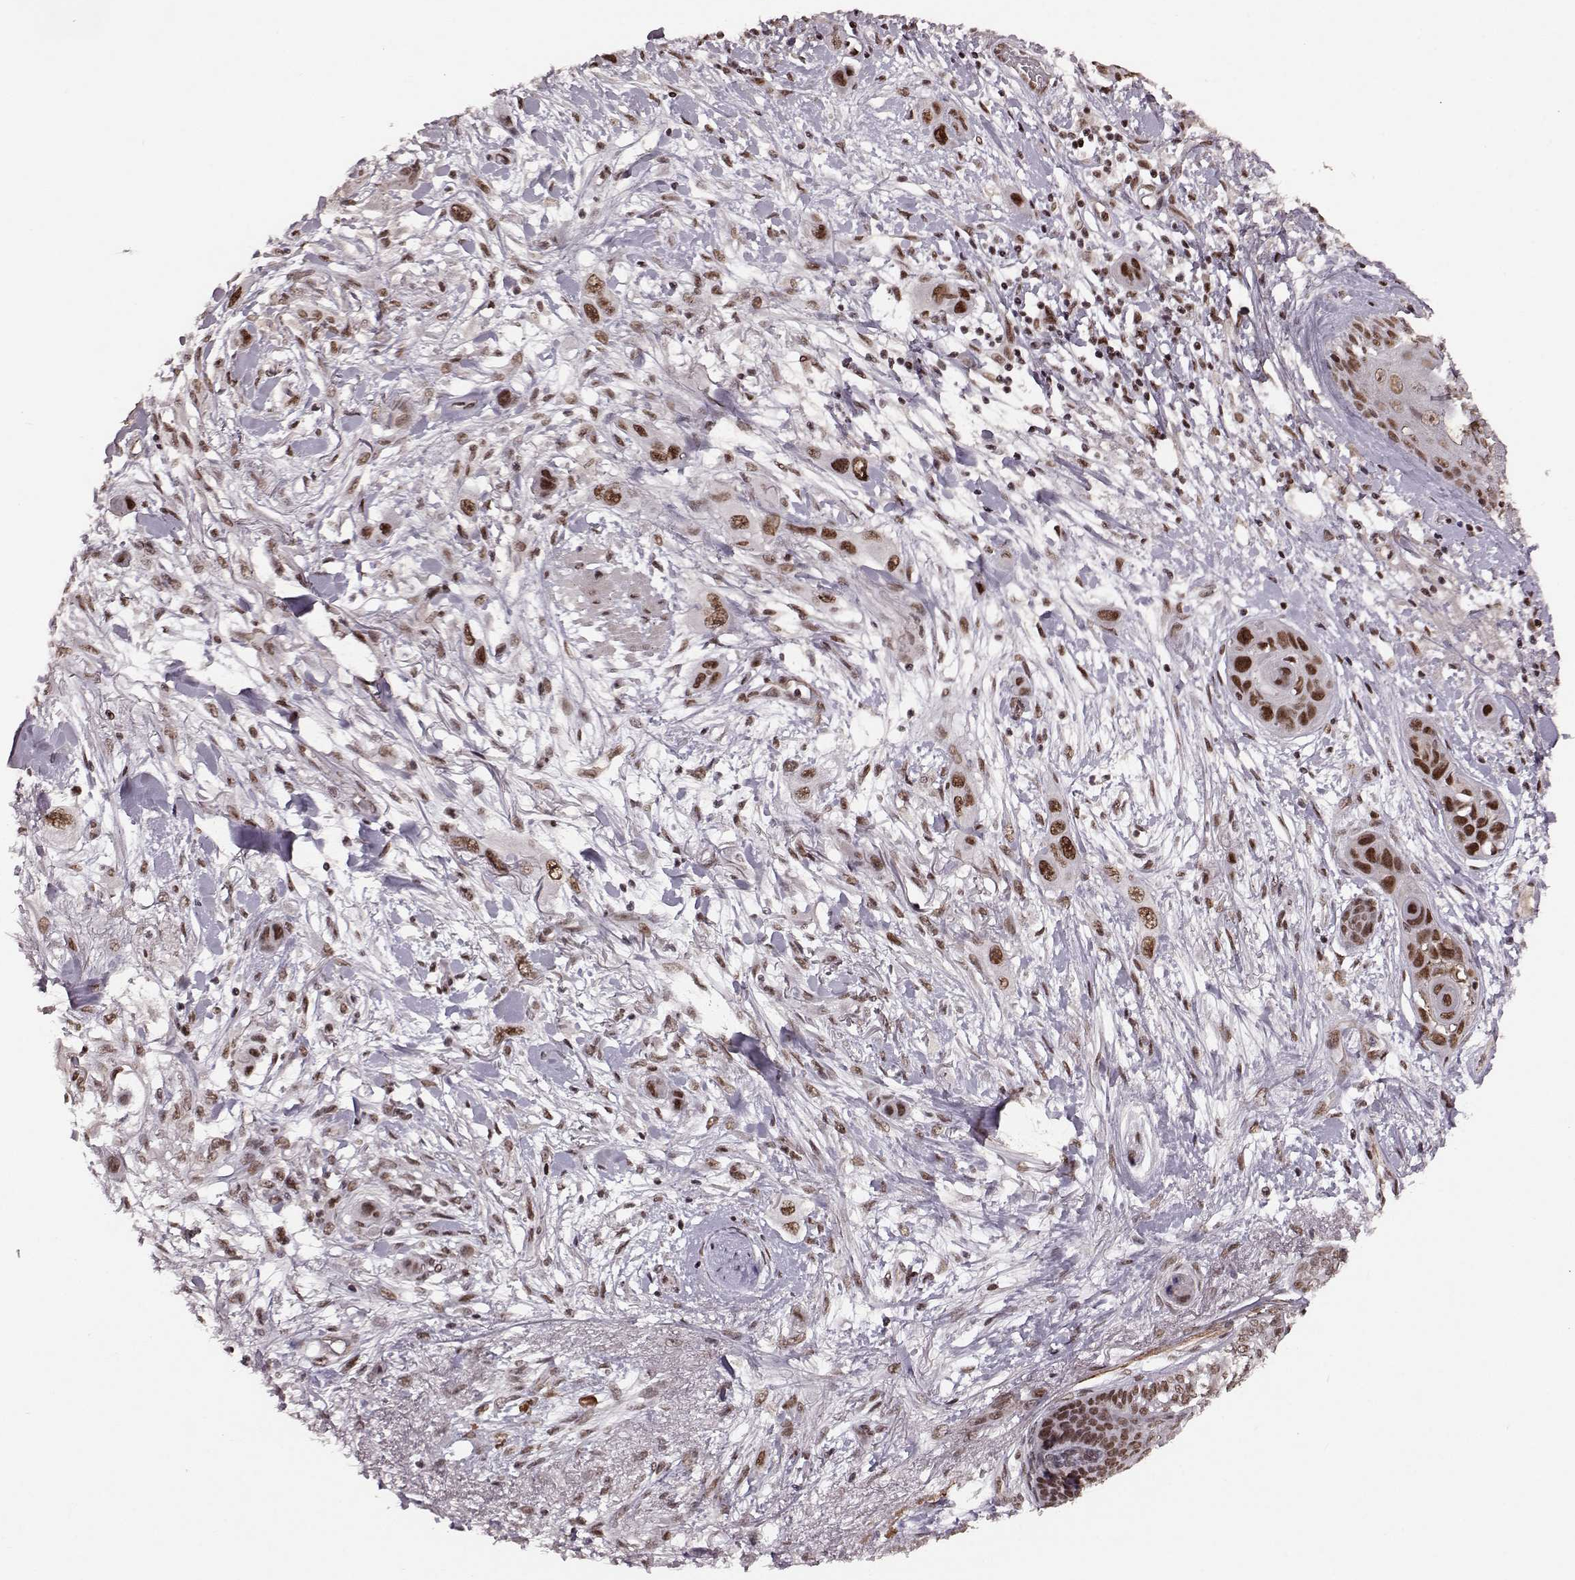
{"staining": {"intensity": "strong", "quantity": ">75%", "location": "nuclear"}, "tissue": "skin cancer", "cell_type": "Tumor cells", "image_type": "cancer", "snomed": [{"axis": "morphology", "description": "Squamous cell carcinoma, NOS"}, {"axis": "topography", "description": "Skin"}], "caption": "This is an image of immunohistochemistry staining of skin cancer, which shows strong staining in the nuclear of tumor cells.", "gene": "RRAGD", "patient": {"sex": "male", "age": 79}}